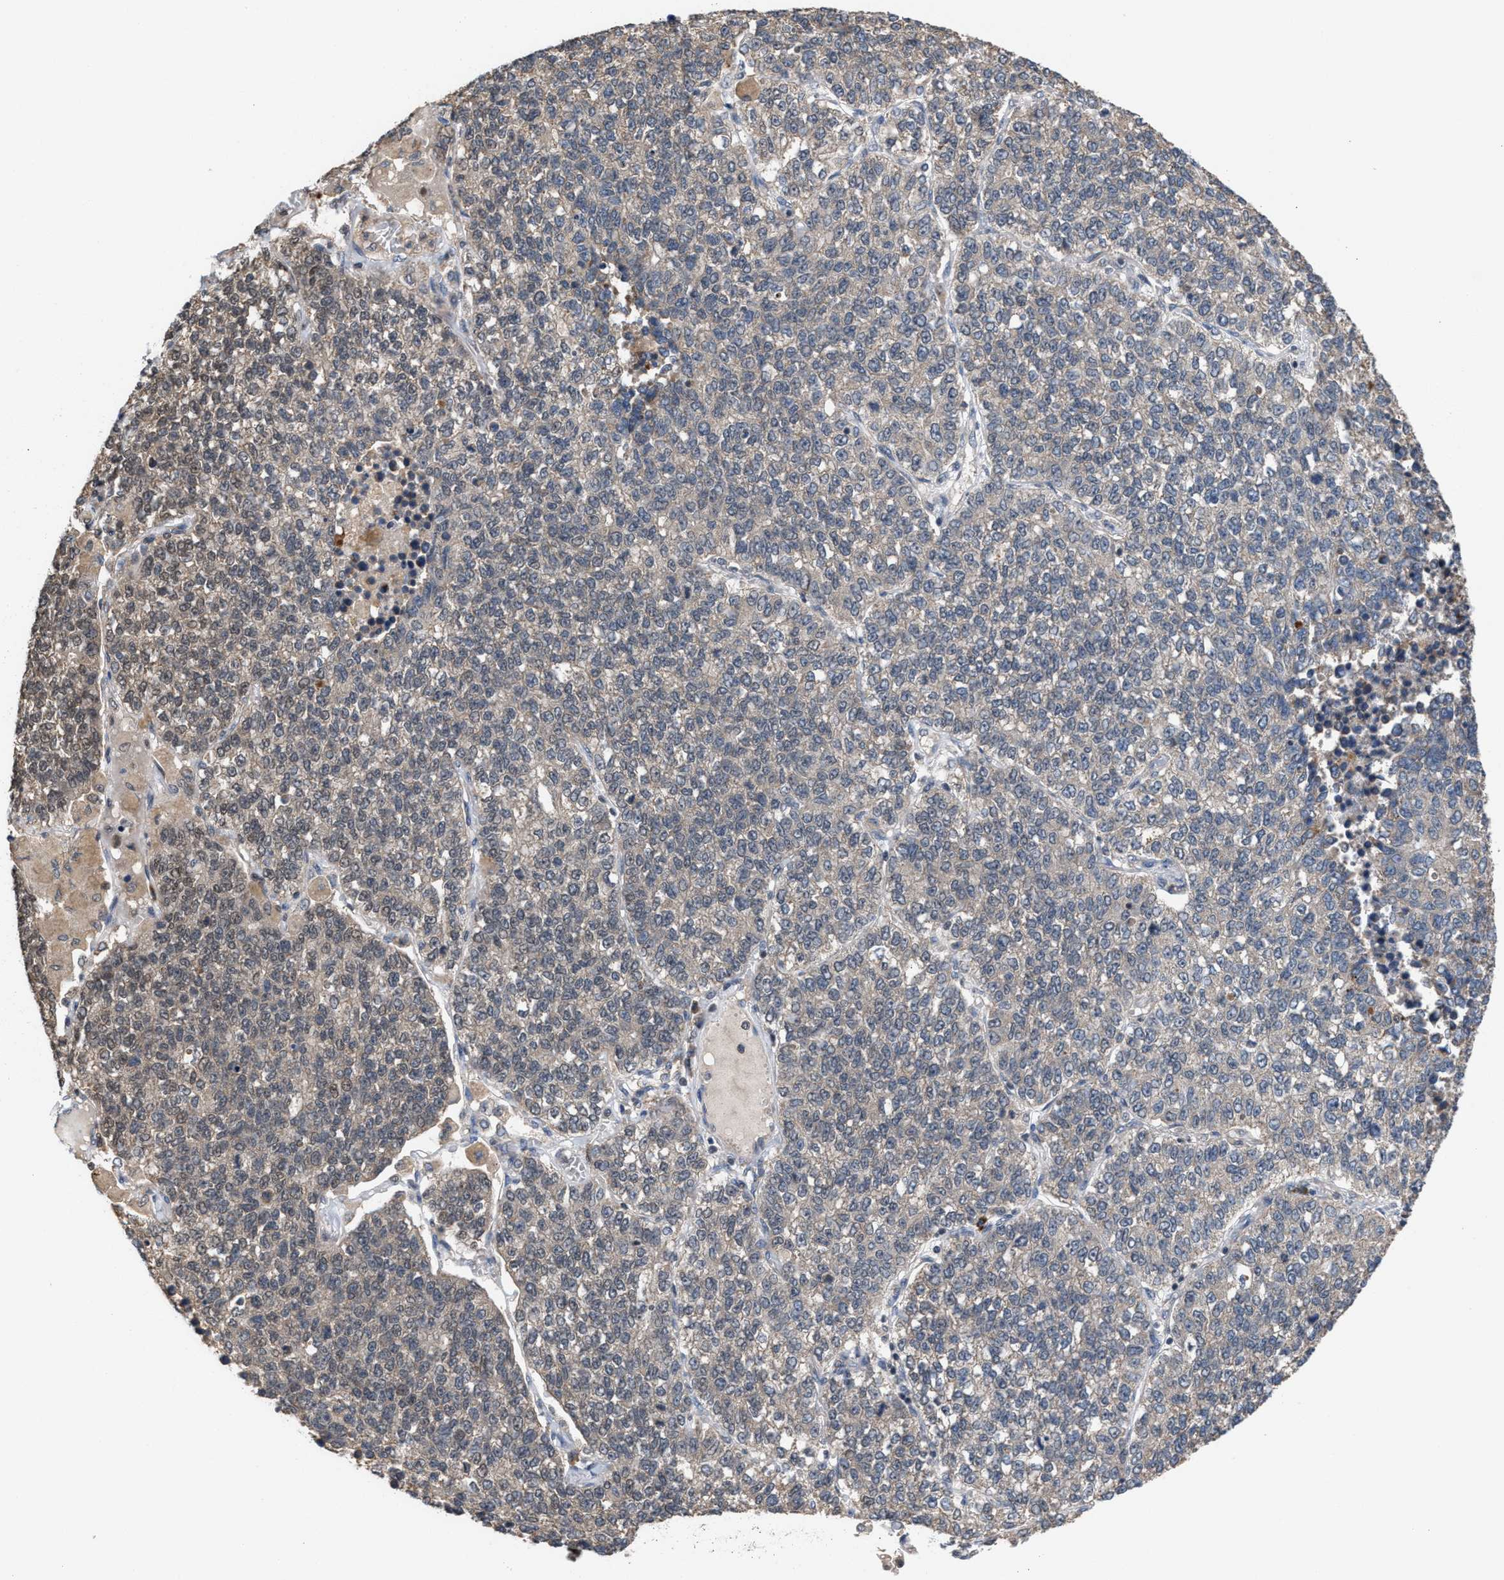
{"staining": {"intensity": "weak", "quantity": "<25%", "location": "cytoplasmic/membranous"}, "tissue": "lung cancer", "cell_type": "Tumor cells", "image_type": "cancer", "snomed": [{"axis": "morphology", "description": "Adenocarcinoma, NOS"}, {"axis": "topography", "description": "Lung"}], "caption": "Histopathology image shows no protein expression in tumor cells of adenocarcinoma (lung) tissue. (DAB immunohistochemistry (IHC), high magnification).", "gene": "C9orf78", "patient": {"sex": "male", "age": 49}}